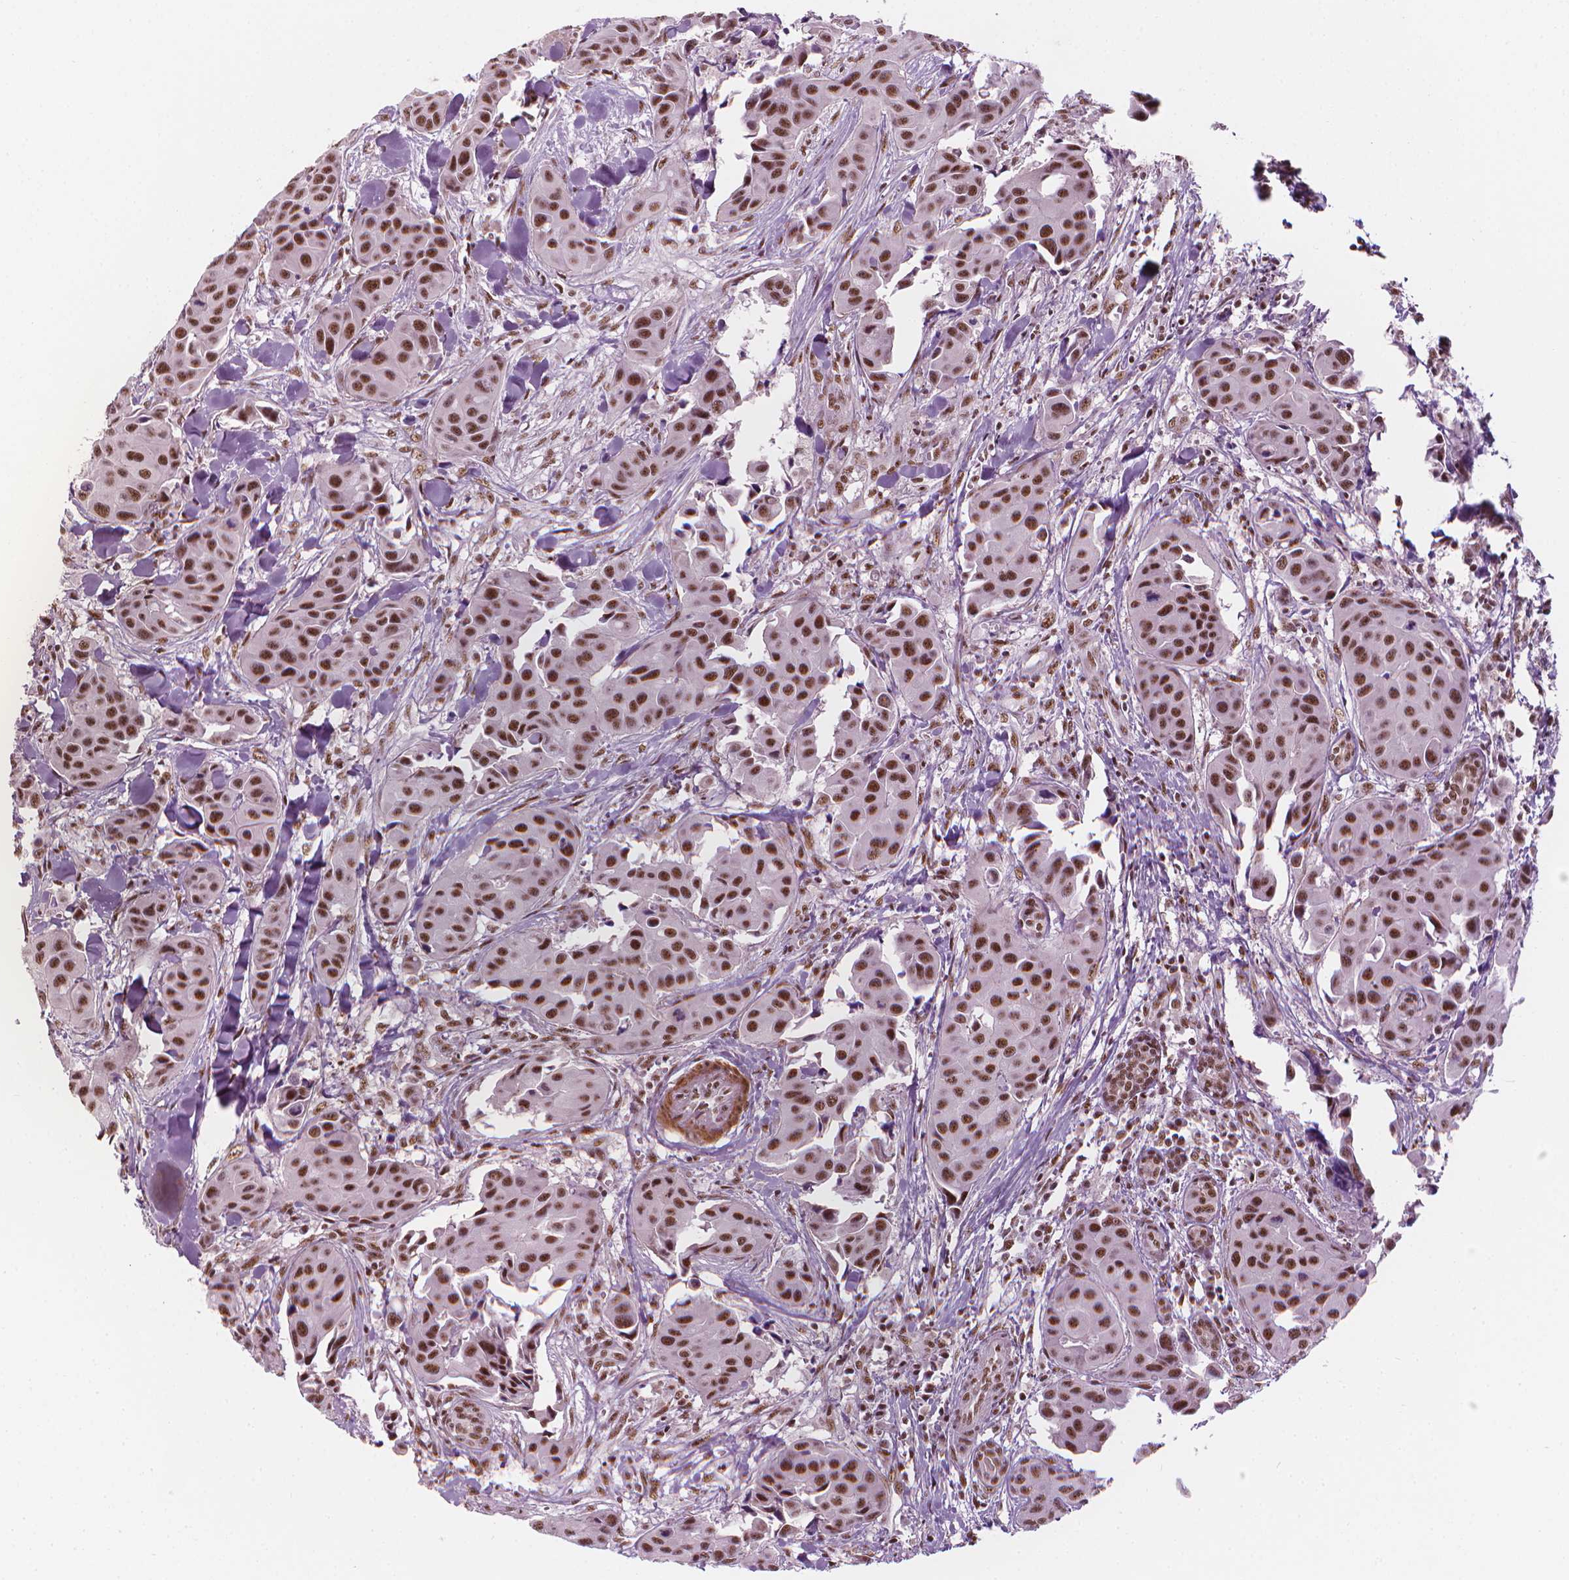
{"staining": {"intensity": "strong", "quantity": ">75%", "location": "nuclear"}, "tissue": "head and neck cancer", "cell_type": "Tumor cells", "image_type": "cancer", "snomed": [{"axis": "morphology", "description": "Adenocarcinoma, NOS"}, {"axis": "topography", "description": "Head-Neck"}], "caption": "A photomicrograph of head and neck cancer stained for a protein displays strong nuclear brown staining in tumor cells.", "gene": "ELF2", "patient": {"sex": "male", "age": 76}}